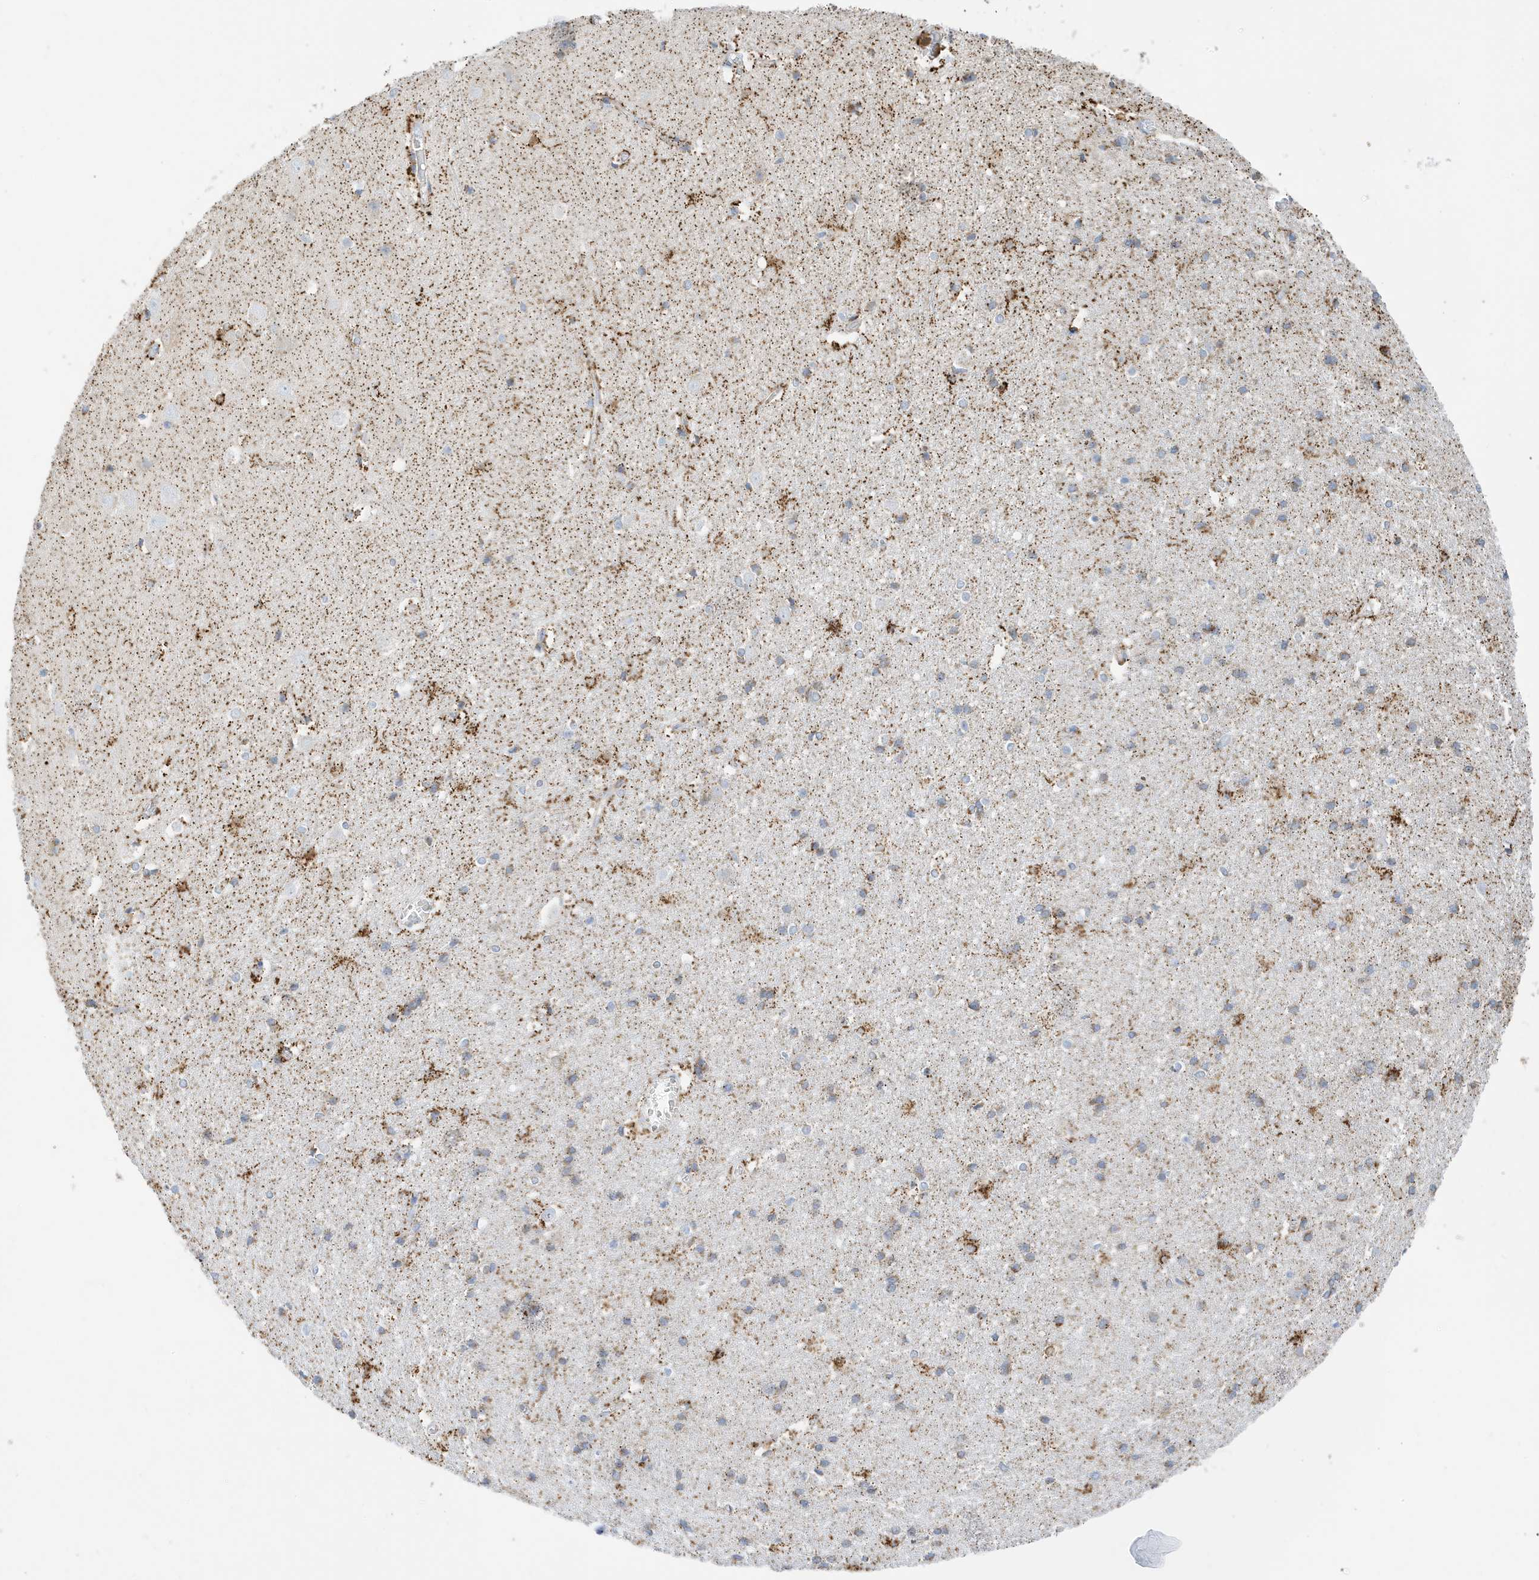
{"staining": {"intensity": "strong", "quantity": ">75%", "location": "cytoplasmic/membranous"}, "tissue": "cerebral cortex", "cell_type": "Endothelial cells", "image_type": "normal", "snomed": [{"axis": "morphology", "description": "Normal tissue, NOS"}, {"axis": "topography", "description": "Cerebral cortex"}], "caption": "Immunohistochemical staining of normal human cerebral cortex demonstrates >75% levels of strong cytoplasmic/membranous protein positivity in about >75% of endothelial cells. (DAB (3,3'-diaminobenzidine) IHC, brown staining for protein, blue staining for nuclei).", "gene": "CAPN13", "patient": {"sex": "male", "age": 54}}